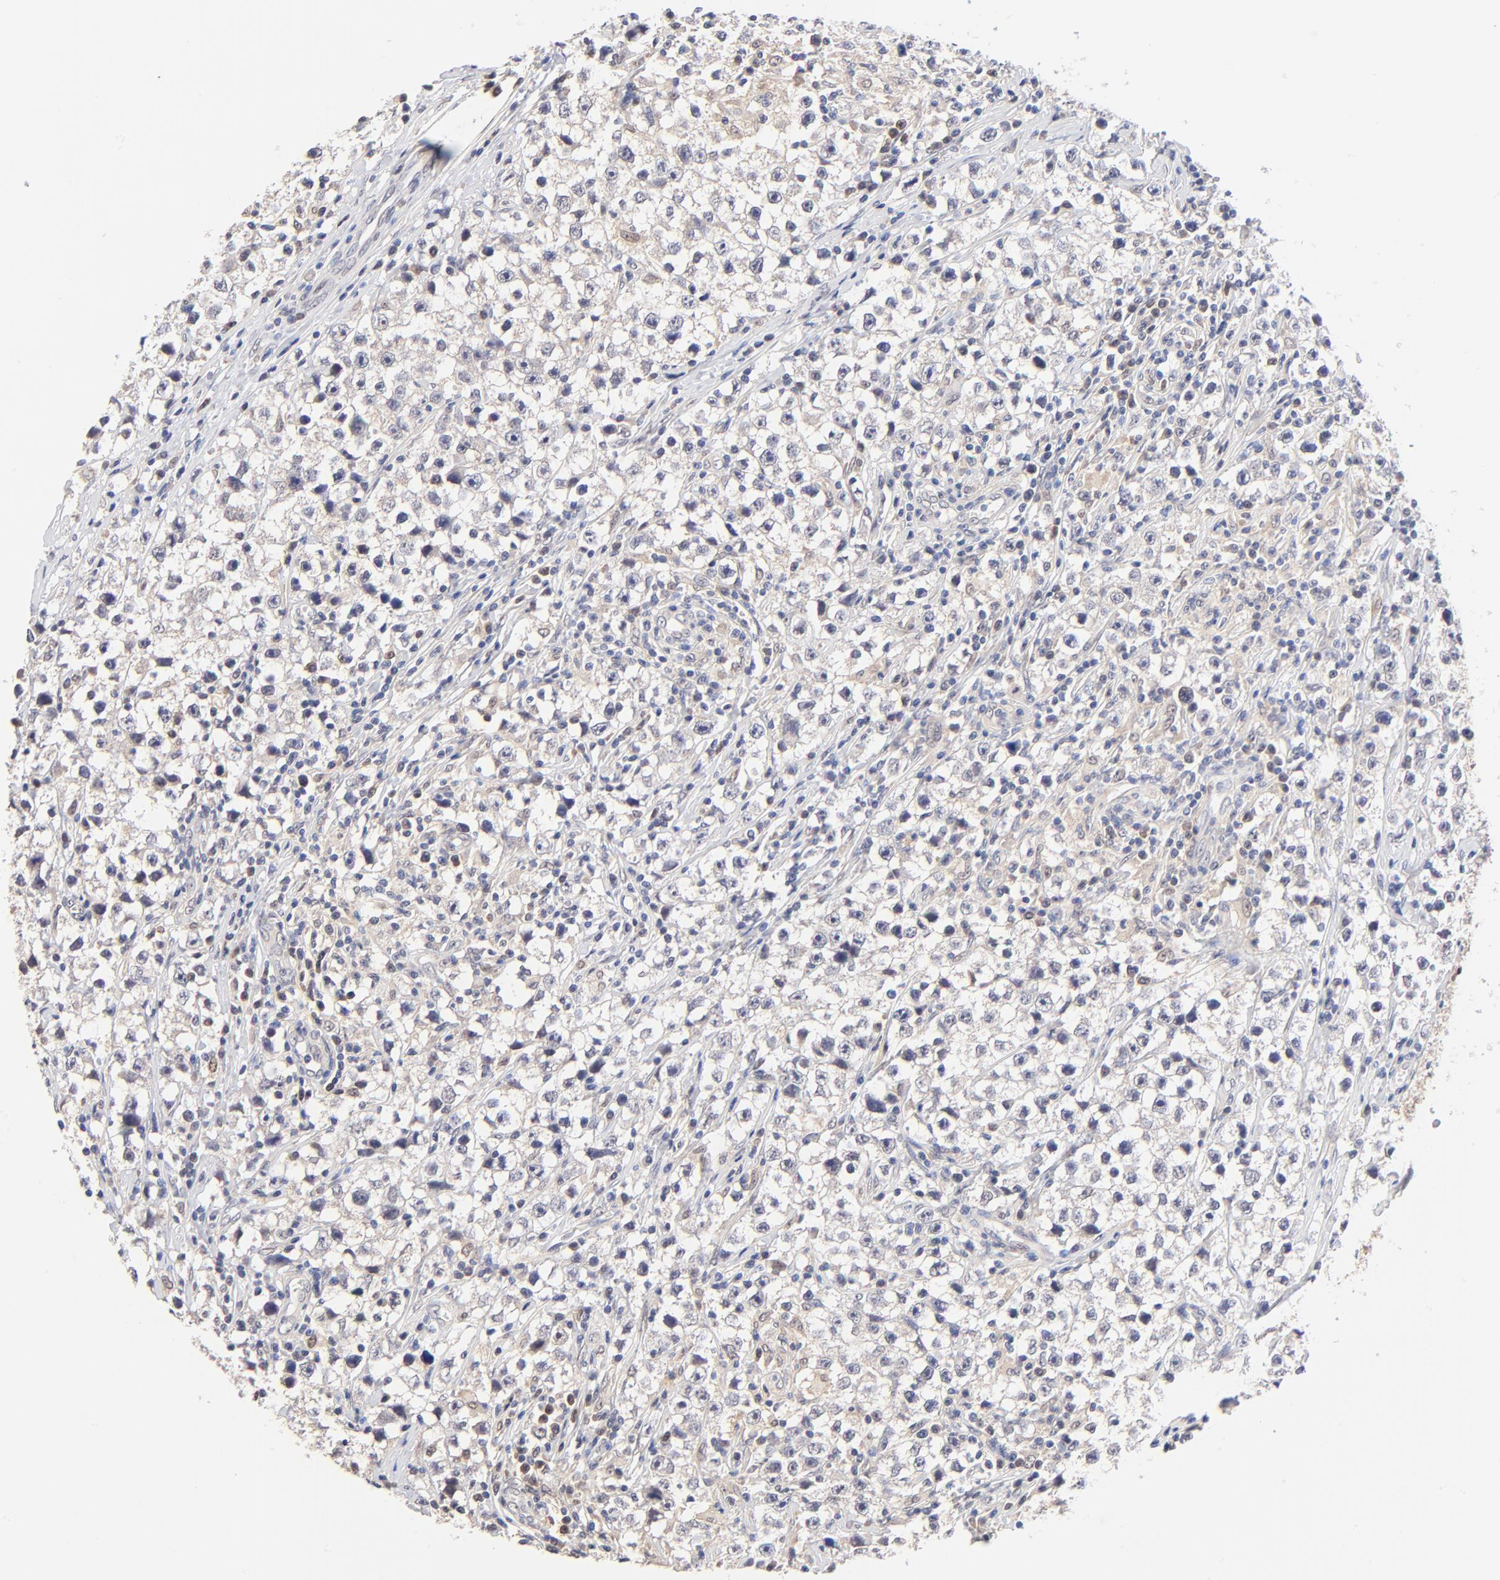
{"staining": {"intensity": "negative", "quantity": "none", "location": "none"}, "tissue": "testis cancer", "cell_type": "Tumor cells", "image_type": "cancer", "snomed": [{"axis": "morphology", "description": "Seminoma, NOS"}, {"axis": "topography", "description": "Testis"}], "caption": "A high-resolution photomicrograph shows immunohistochemistry staining of seminoma (testis), which exhibits no significant positivity in tumor cells. (DAB (3,3'-diaminobenzidine) immunohistochemistry (IHC), high magnification).", "gene": "TXNL1", "patient": {"sex": "male", "age": 35}}